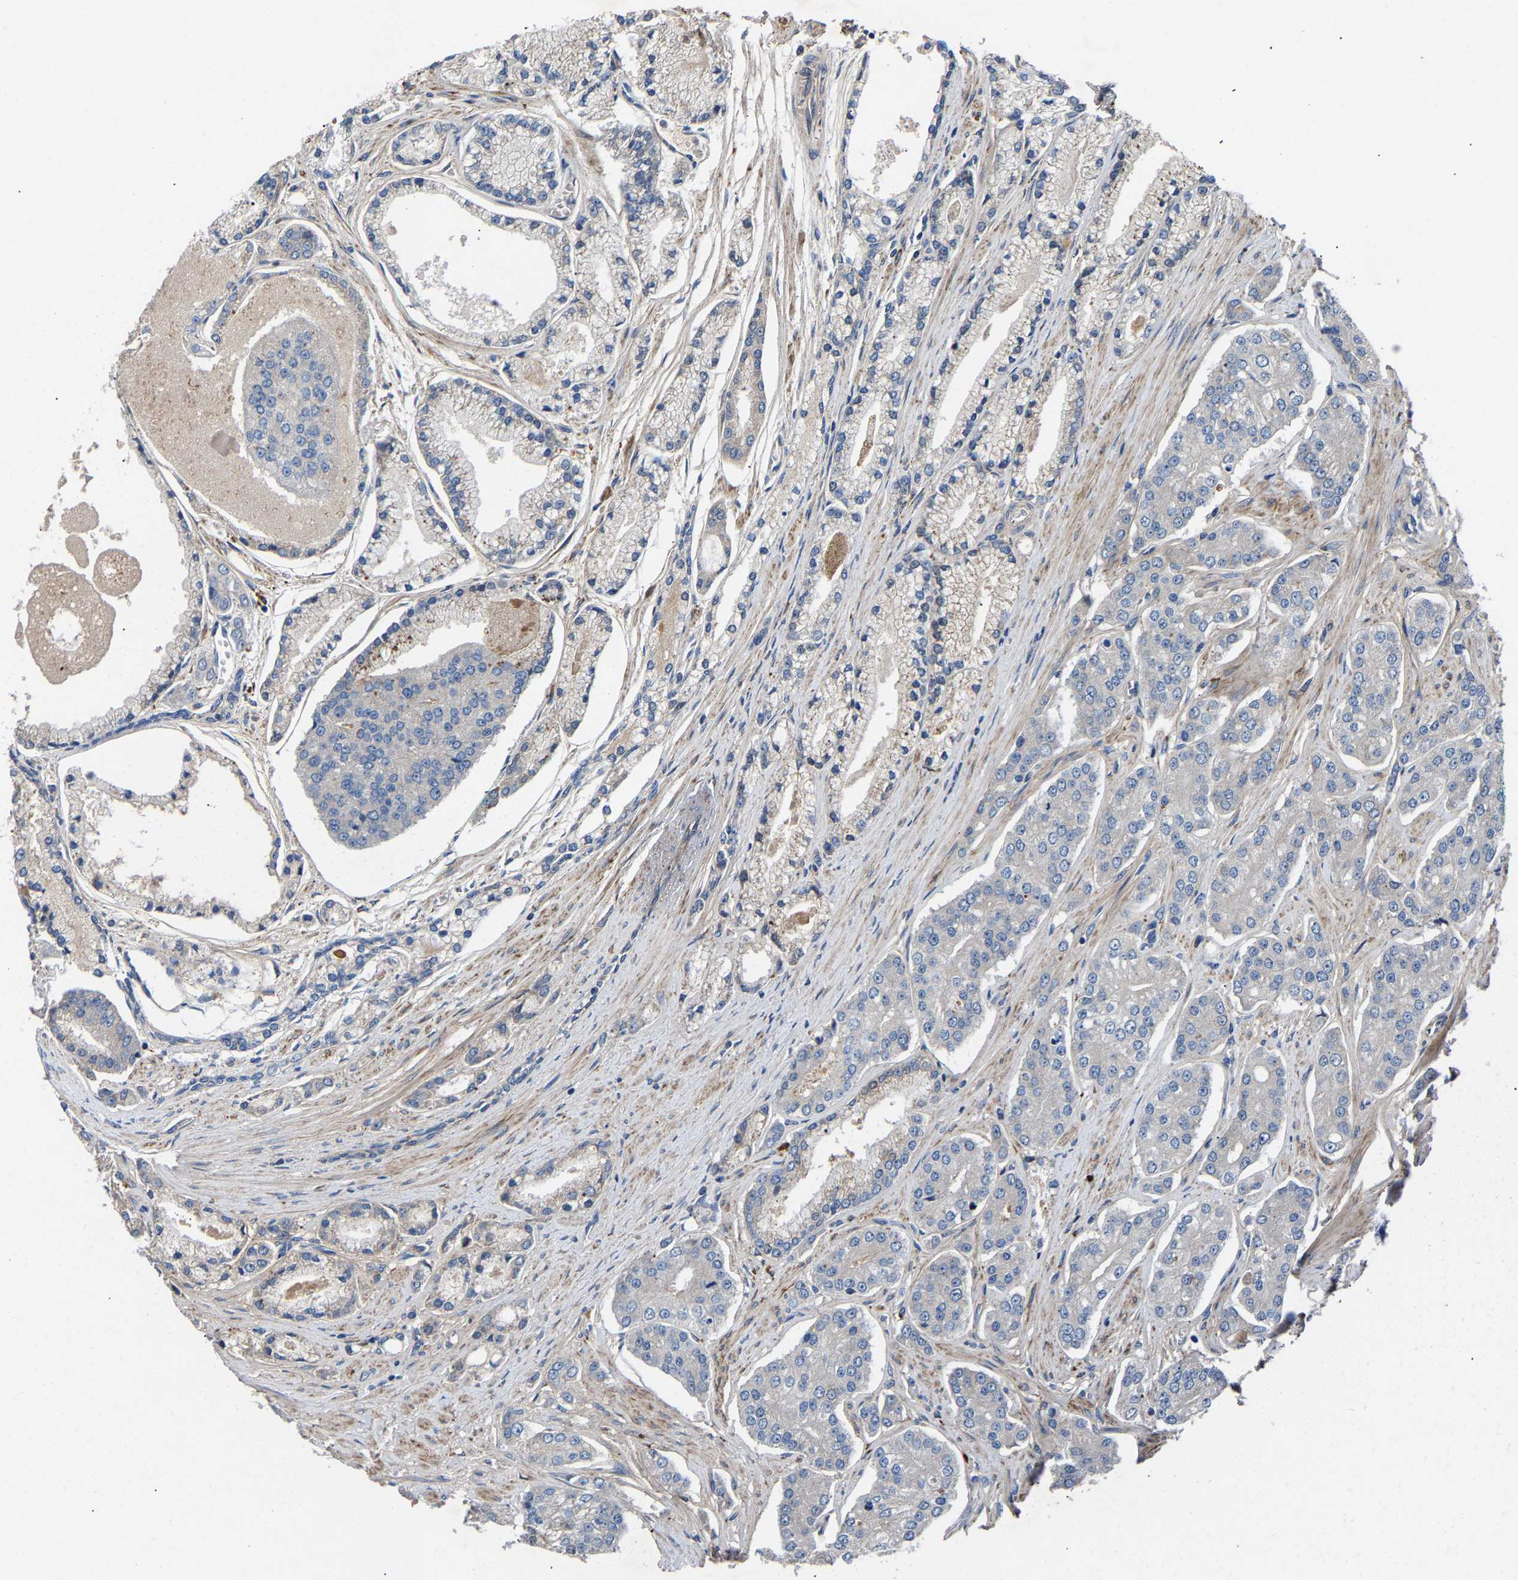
{"staining": {"intensity": "negative", "quantity": "none", "location": "none"}, "tissue": "prostate cancer", "cell_type": "Tumor cells", "image_type": "cancer", "snomed": [{"axis": "morphology", "description": "Adenocarcinoma, High grade"}, {"axis": "topography", "description": "Prostate"}], "caption": "Immunohistochemistry (IHC) micrograph of human prostate cancer (adenocarcinoma (high-grade)) stained for a protein (brown), which shows no positivity in tumor cells.", "gene": "CCDC171", "patient": {"sex": "male", "age": 71}}